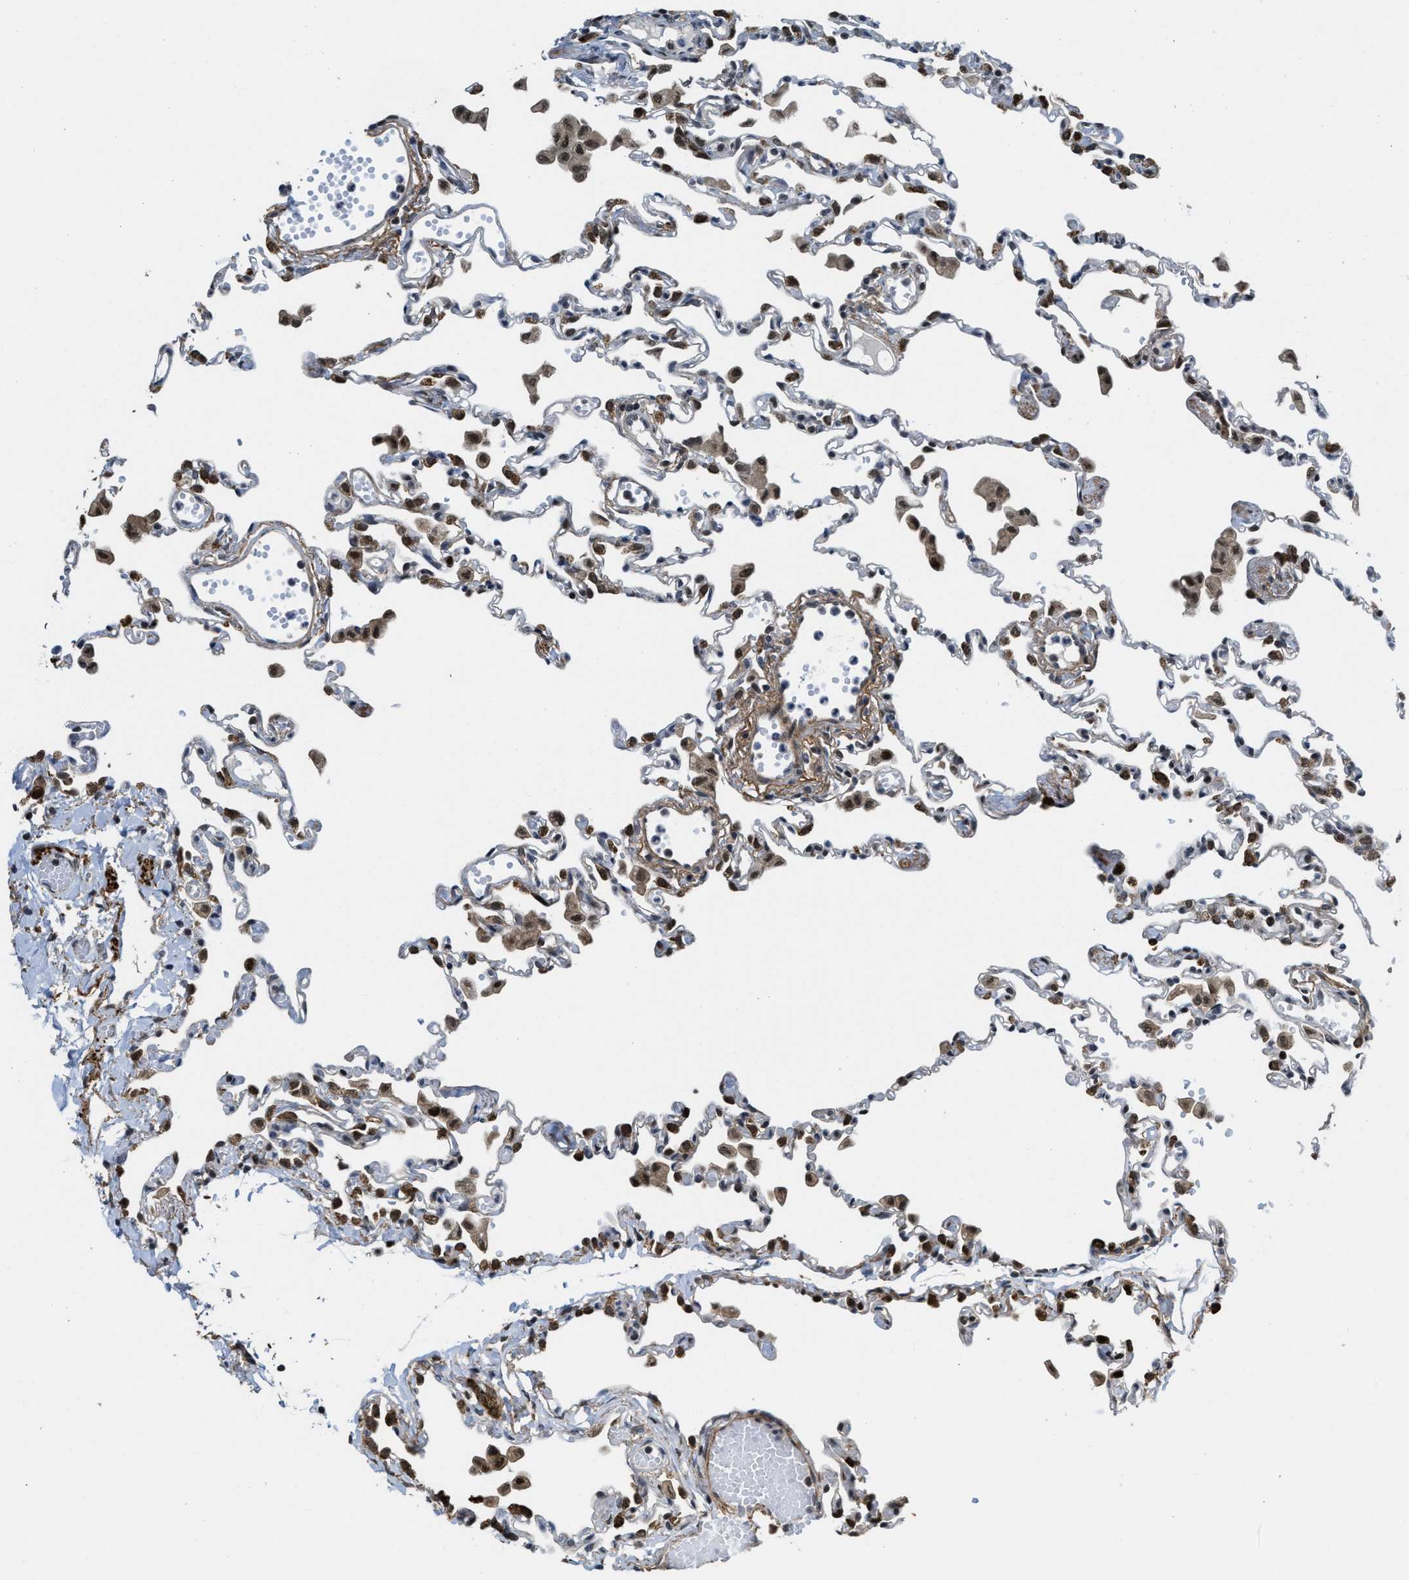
{"staining": {"intensity": "strong", "quantity": "25%-75%", "location": "nuclear"}, "tissue": "lung", "cell_type": "Alveolar cells", "image_type": "normal", "snomed": [{"axis": "morphology", "description": "Normal tissue, NOS"}, {"axis": "topography", "description": "Bronchus"}, {"axis": "topography", "description": "Lung"}], "caption": "Immunohistochemical staining of unremarkable lung shows 25%-75% levels of strong nuclear protein staining in about 25%-75% of alveolar cells.", "gene": "ZNF250", "patient": {"sex": "female", "age": 49}}